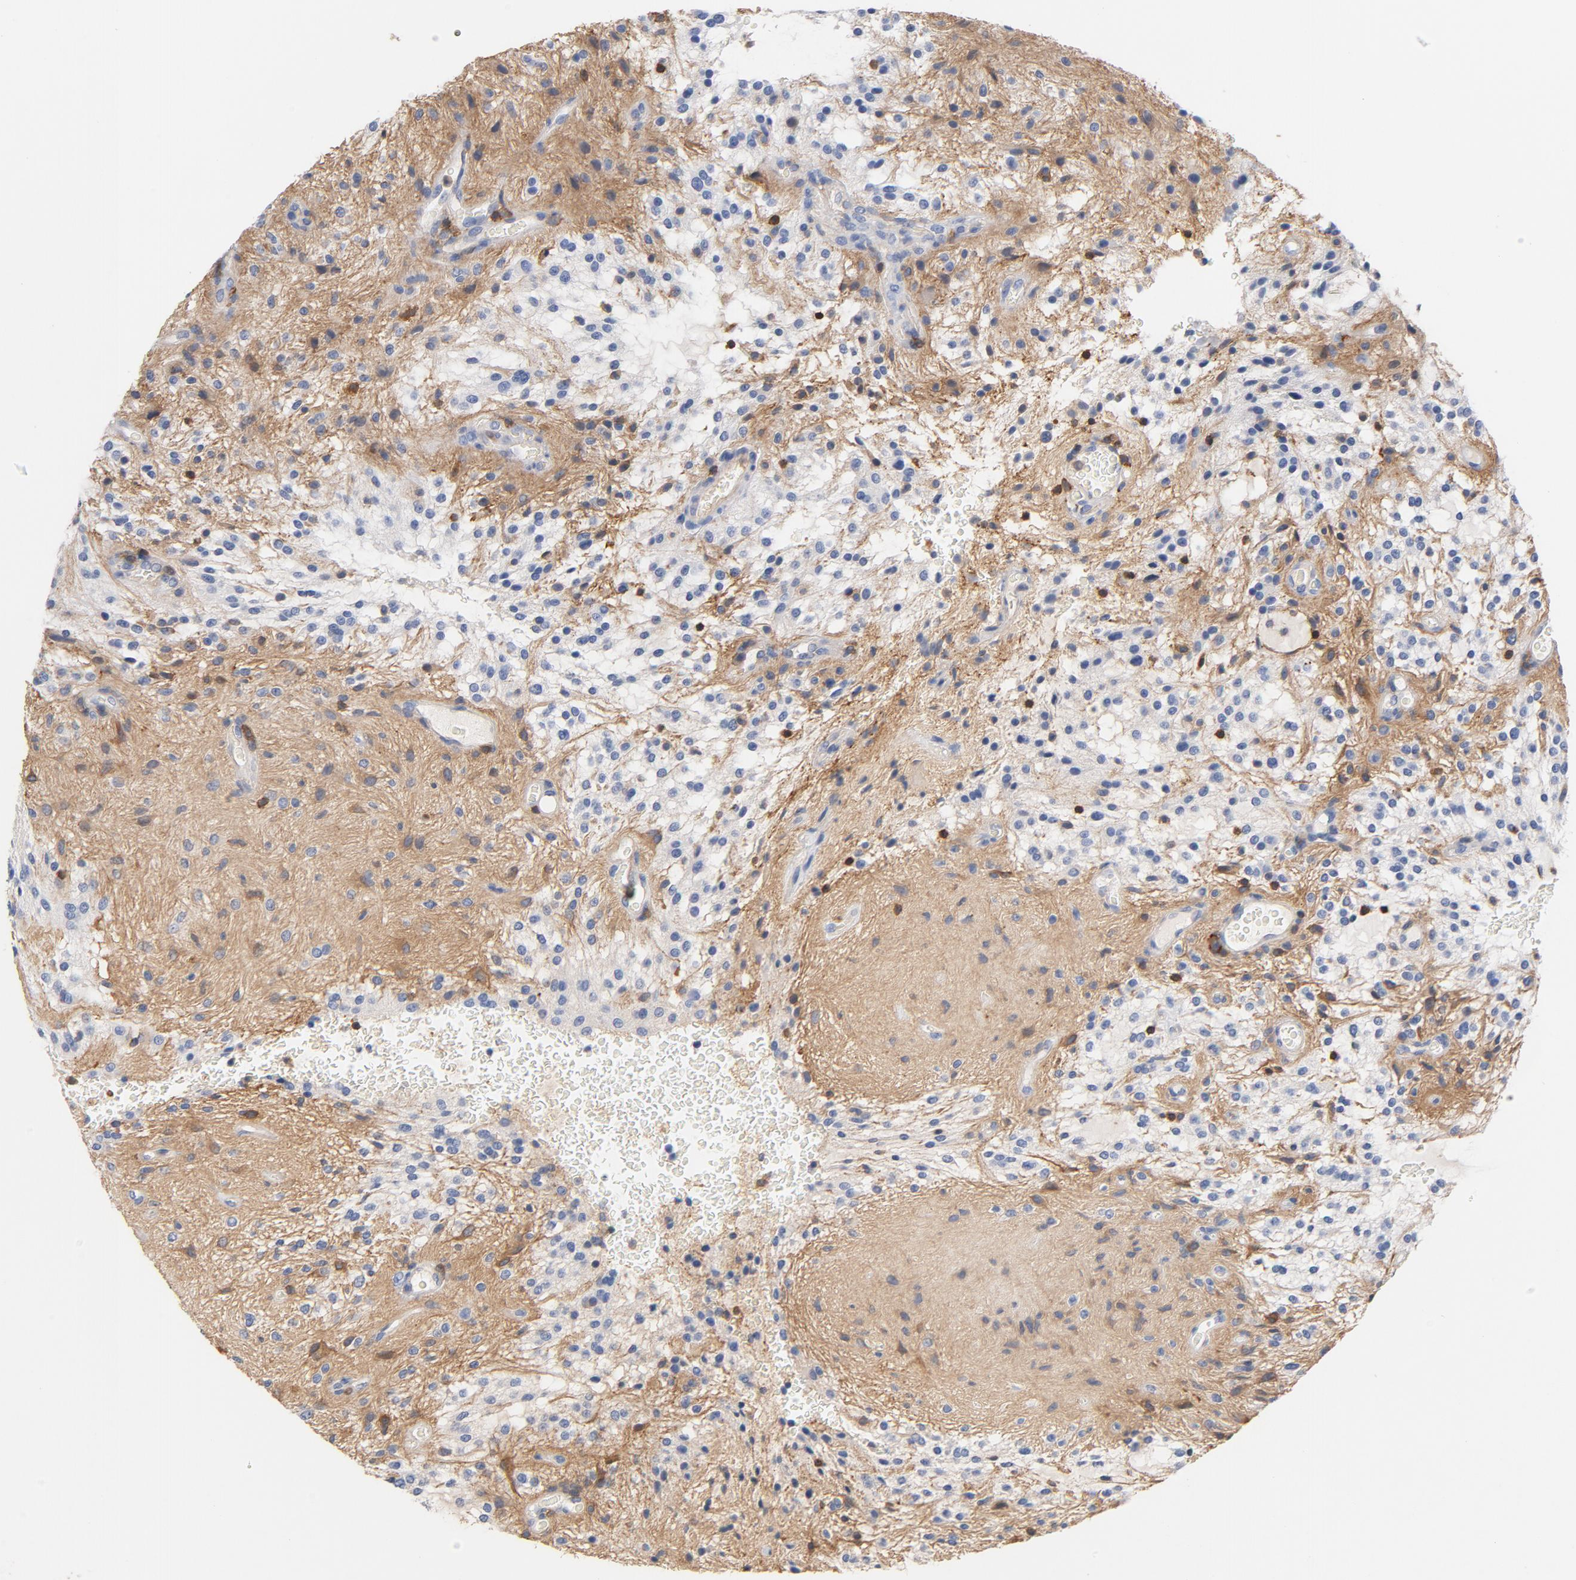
{"staining": {"intensity": "moderate", "quantity": "25%-75%", "location": "cytoplasmic/membranous"}, "tissue": "glioma", "cell_type": "Tumor cells", "image_type": "cancer", "snomed": [{"axis": "morphology", "description": "Glioma, malignant, NOS"}, {"axis": "topography", "description": "Cerebellum"}], "caption": "Protein expression analysis of glioma displays moderate cytoplasmic/membranous expression in about 25%-75% of tumor cells.", "gene": "EZR", "patient": {"sex": "female", "age": 10}}